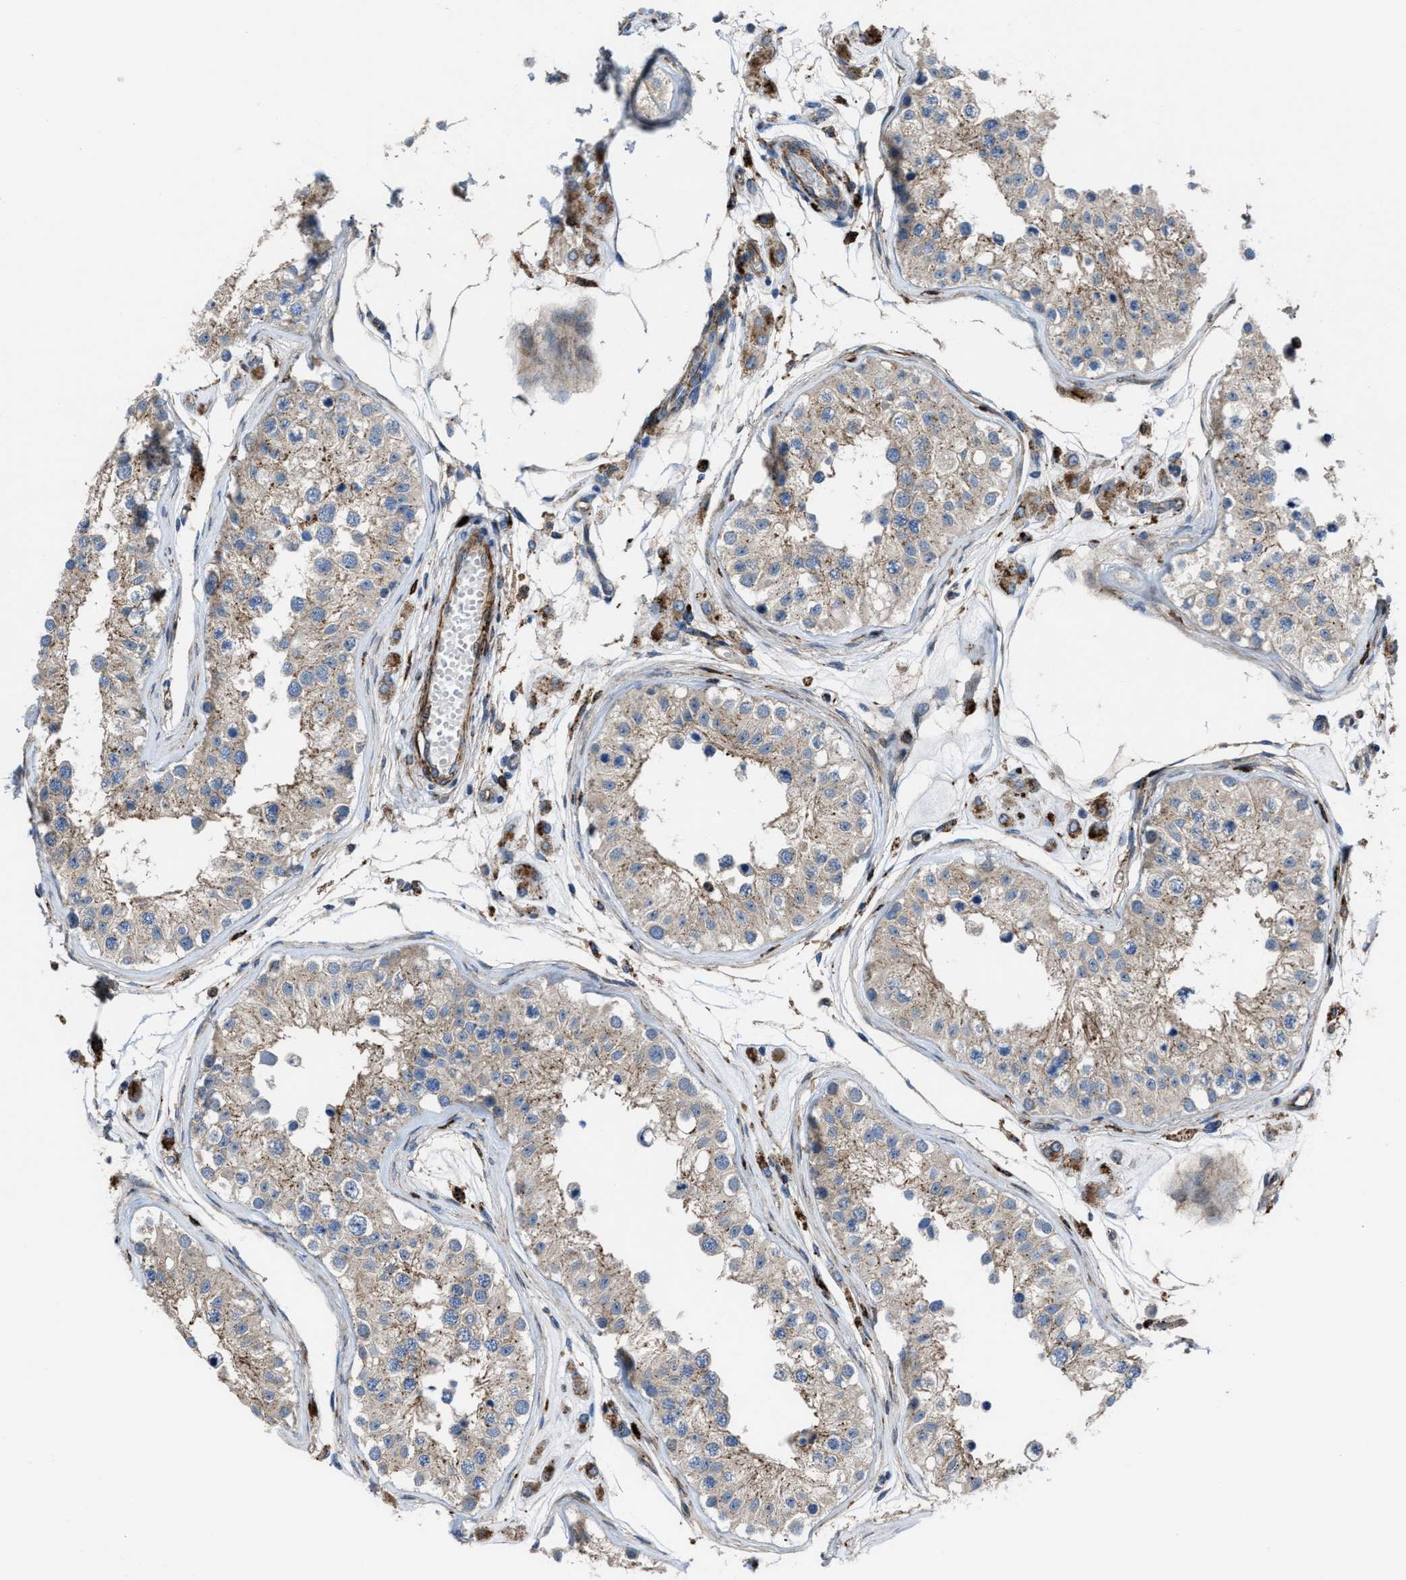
{"staining": {"intensity": "moderate", "quantity": "25%-75%", "location": "cytoplasmic/membranous"}, "tissue": "testis", "cell_type": "Cells in seminiferous ducts", "image_type": "normal", "snomed": [{"axis": "morphology", "description": "Normal tissue, NOS"}, {"axis": "morphology", "description": "Adenocarcinoma, metastatic, NOS"}, {"axis": "topography", "description": "Testis"}], "caption": "Immunohistochemistry (DAB (3,3'-diaminobenzidine)) staining of unremarkable testis reveals moderate cytoplasmic/membranous protein staining in about 25%-75% of cells in seminiferous ducts. Ihc stains the protein in brown and the nuclei are stained blue.", "gene": "AGPAT2", "patient": {"sex": "male", "age": 26}}